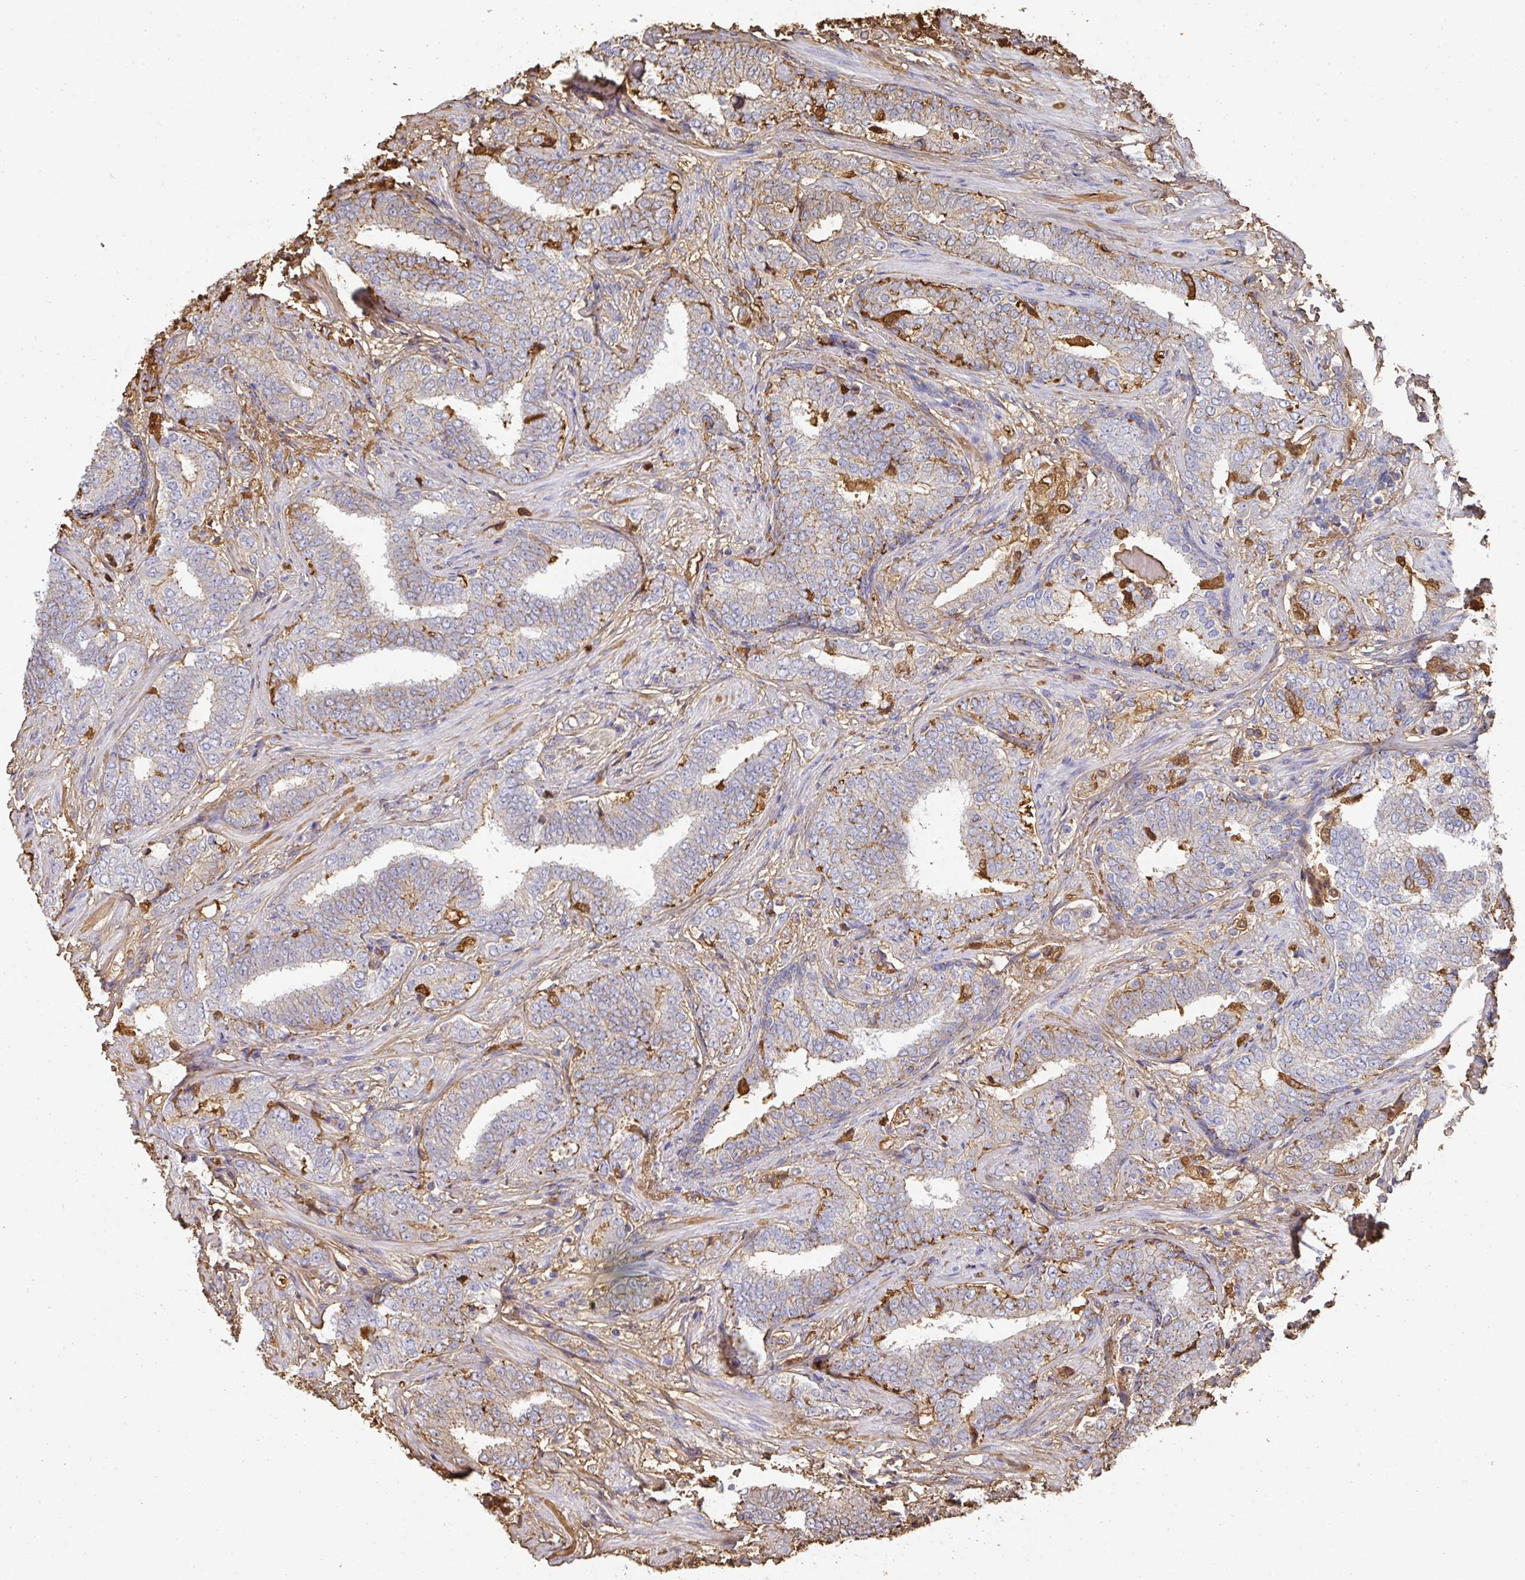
{"staining": {"intensity": "moderate", "quantity": "<25%", "location": "cytoplasmic/membranous"}, "tissue": "prostate cancer", "cell_type": "Tumor cells", "image_type": "cancer", "snomed": [{"axis": "morphology", "description": "Adenocarcinoma, High grade"}, {"axis": "topography", "description": "Prostate"}], "caption": "This photomicrograph reveals immunohistochemistry (IHC) staining of prostate high-grade adenocarcinoma, with low moderate cytoplasmic/membranous positivity in approximately <25% of tumor cells.", "gene": "ALB", "patient": {"sex": "male", "age": 72}}